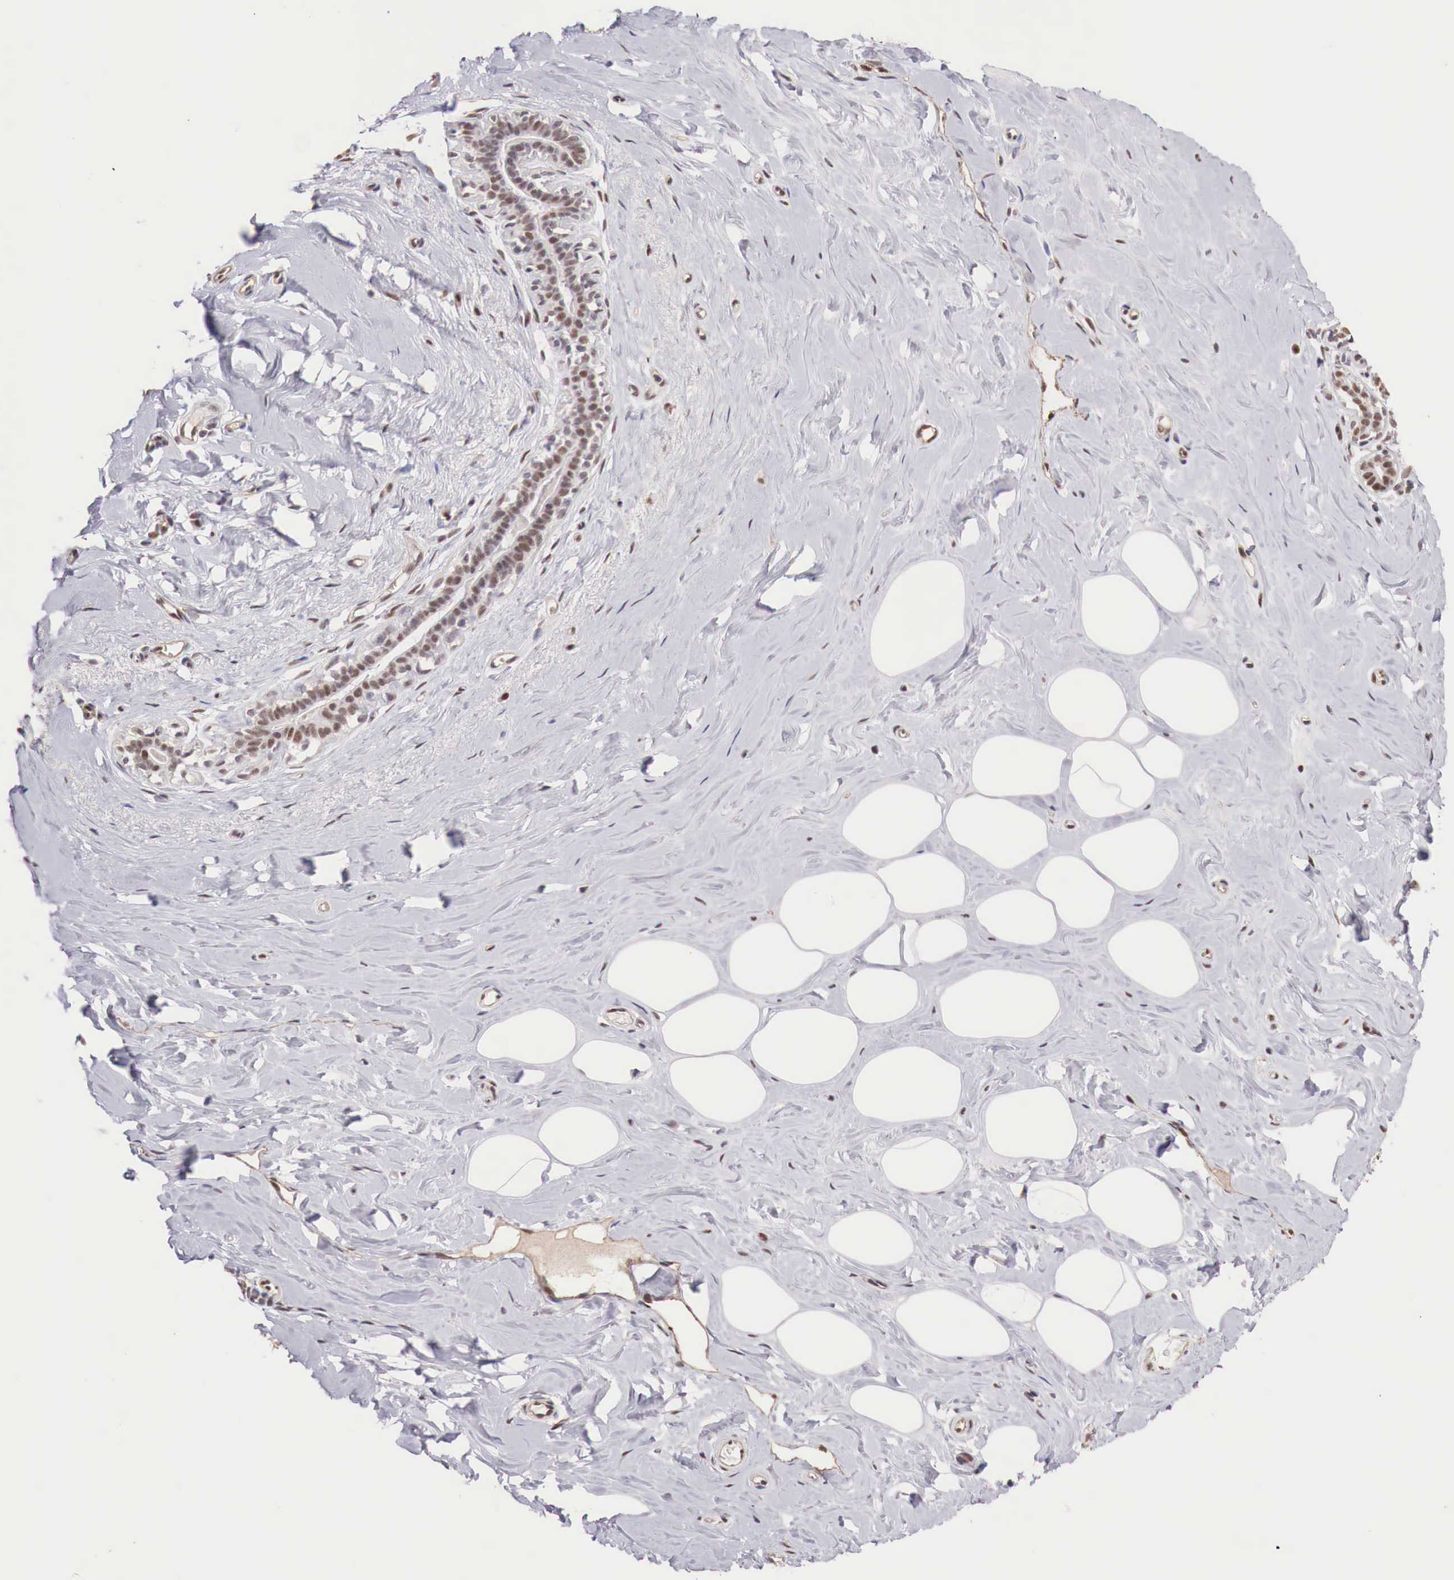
{"staining": {"intensity": "moderate", "quantity": ">75%", "location": "nuclear"}, "tissue": "breast", "cell_type": "Adipocytes", "image_type": "normal", "snomed": [{"axis": "morphology", "description": "Normal tissue, NOS"}, {"axis": "topography", "description": "Breast"}], "caption": "Moderate nuclear protein staining is identified in about >75% of adipocytes in breast.", "gene": "FOXP2", "patient": {"sex": "female", "age": 45}}